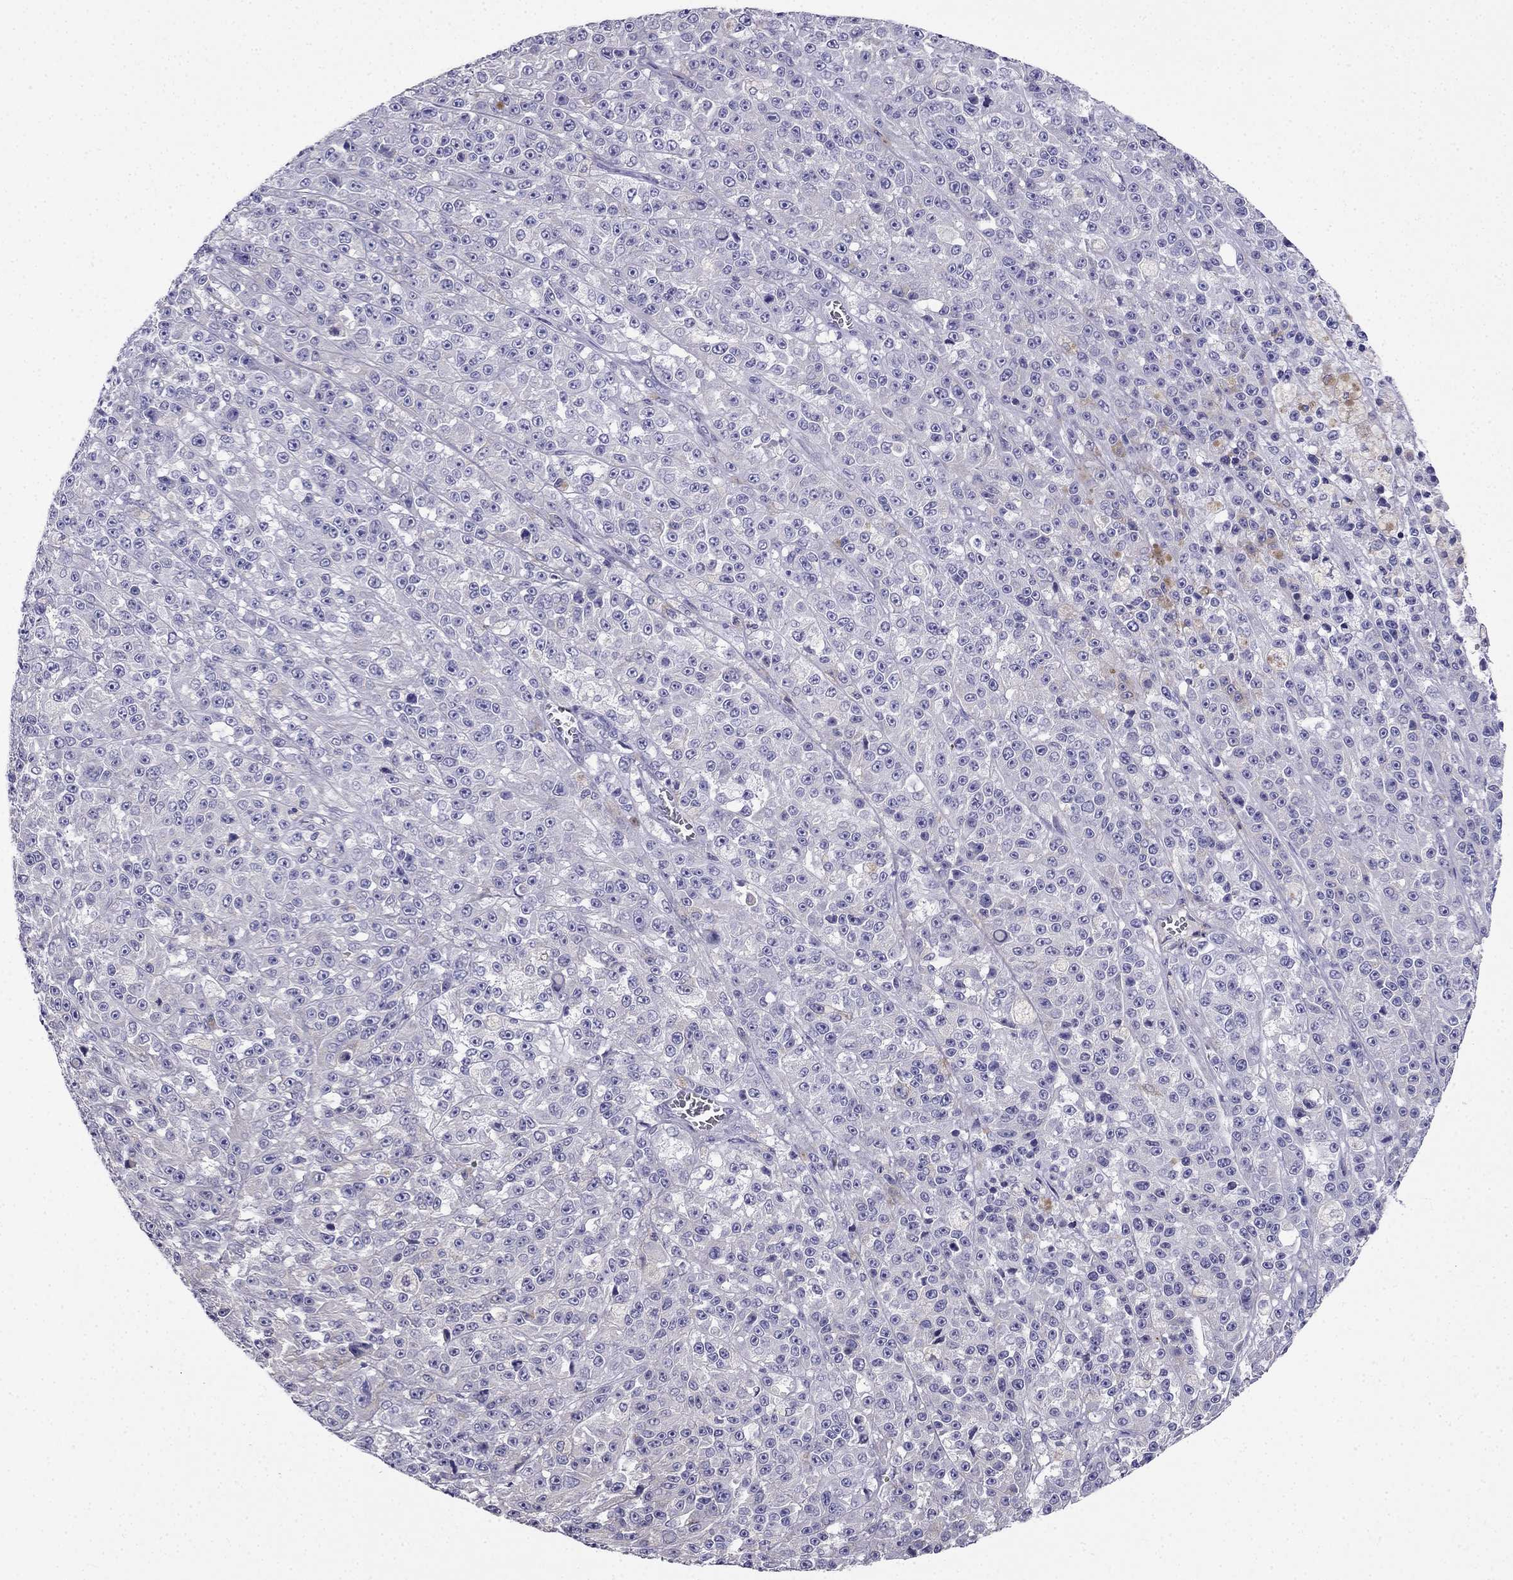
{"staining": {"intensity": "negative", "quantity": "none", "location": "none"}, "tissue": "melanoma", "cell_type": "Tumor cells", "image_type": "cancer", "snomed": [{"axis": "morphology", "description": "Malignant melanoma, NOS"}, {"axis": "topography", "description": "Skin"}], "caption": "The immunohistochemistry (IHC) photomicrograph has no significant positivity in tumor cells of malignant melanoma tissue.", "gene": "PTH", "patient": {"sex": "female", "age": 58}}